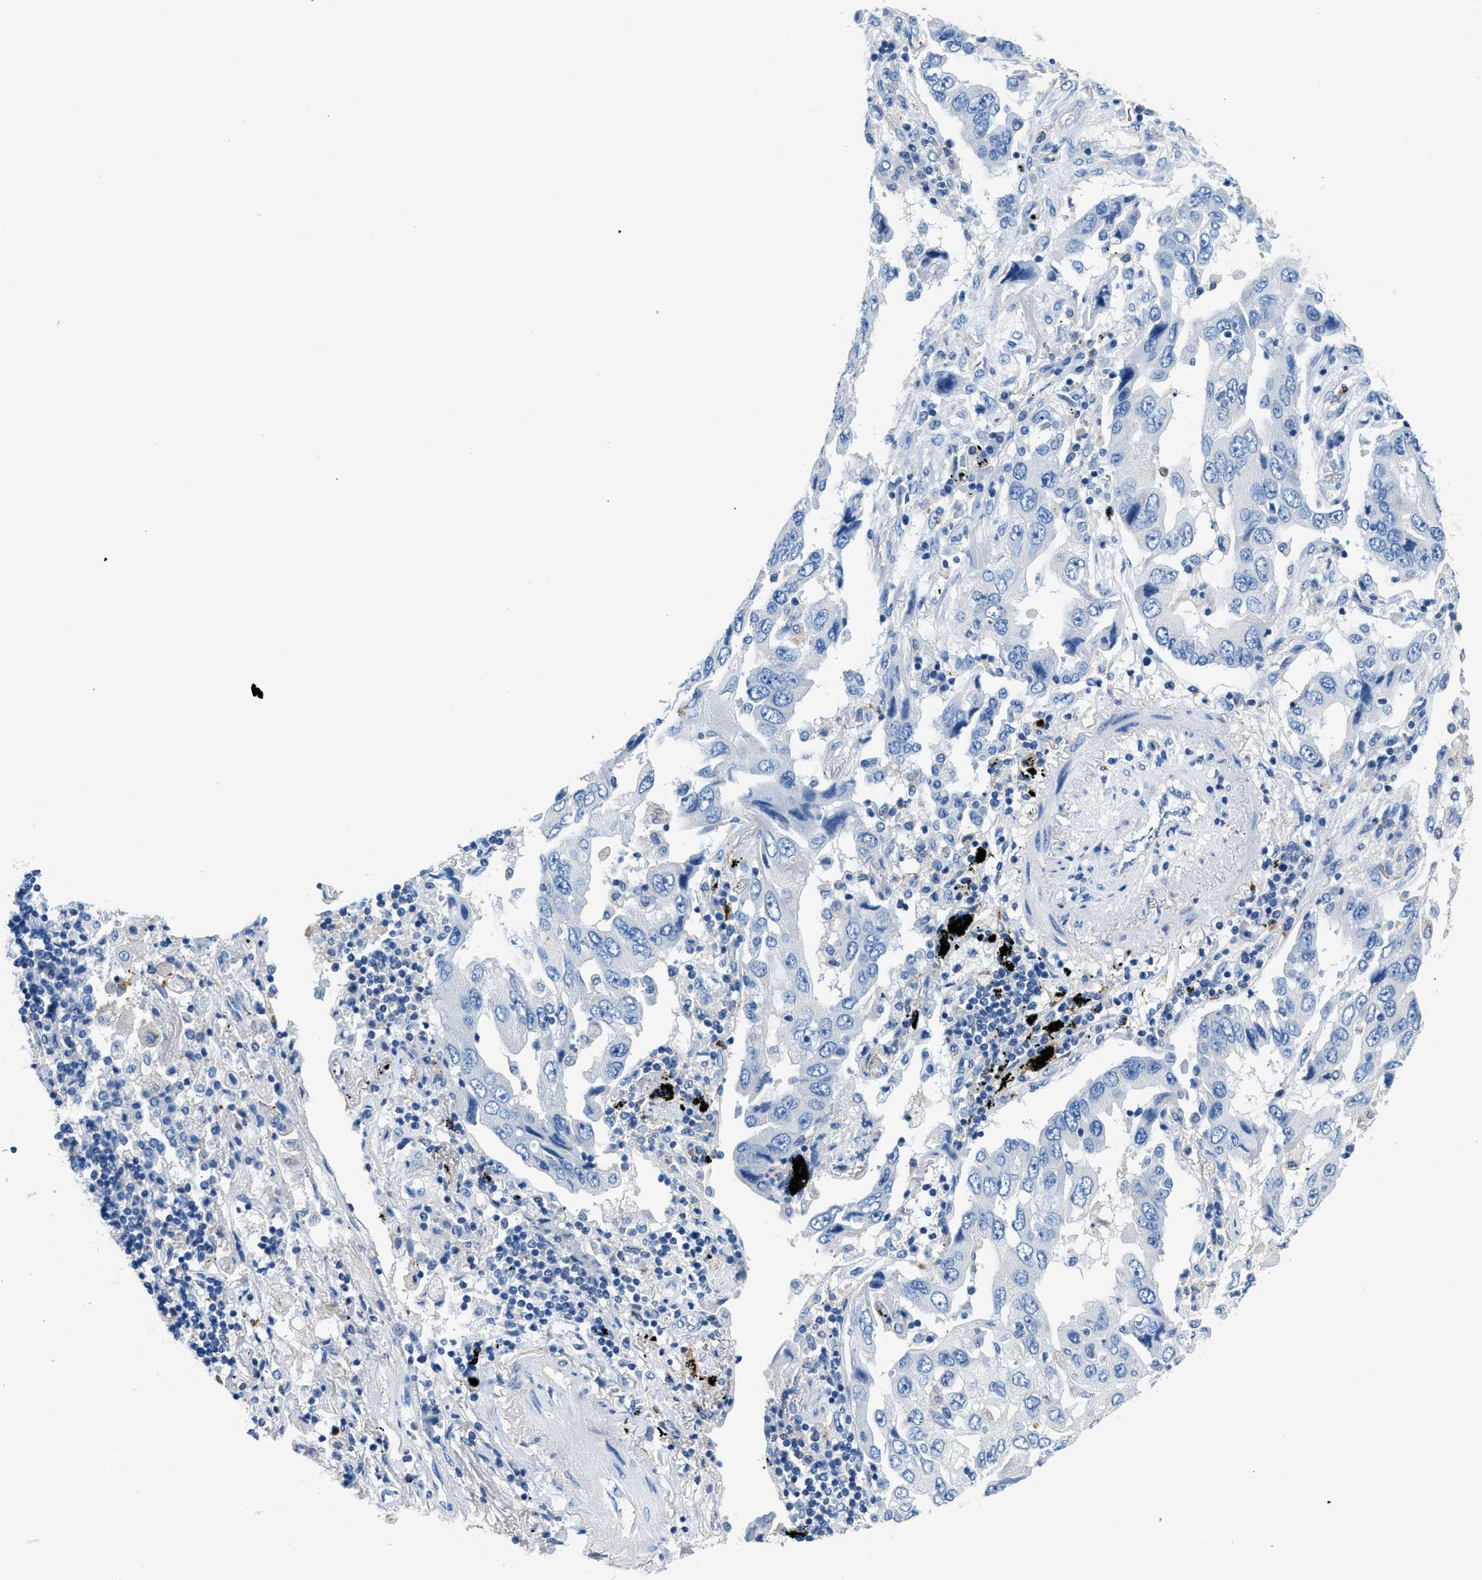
{"staining": {"intensity": "negative", "quantity": "none", "location": "none"}, "tissue": "lung cancer", "cell_type": "Tumor cells", "image_type": "cancer", "snomed": [{"axis": "morphology", "description": "Adenocarcinoma, NOS"}, {"axis": "topography", "description": "Lung"}], "caption": "Tumor cells show no significant positivity in lung cancer.", "gene": "NEB", "patient": {"sex": "female", "age": 65}}